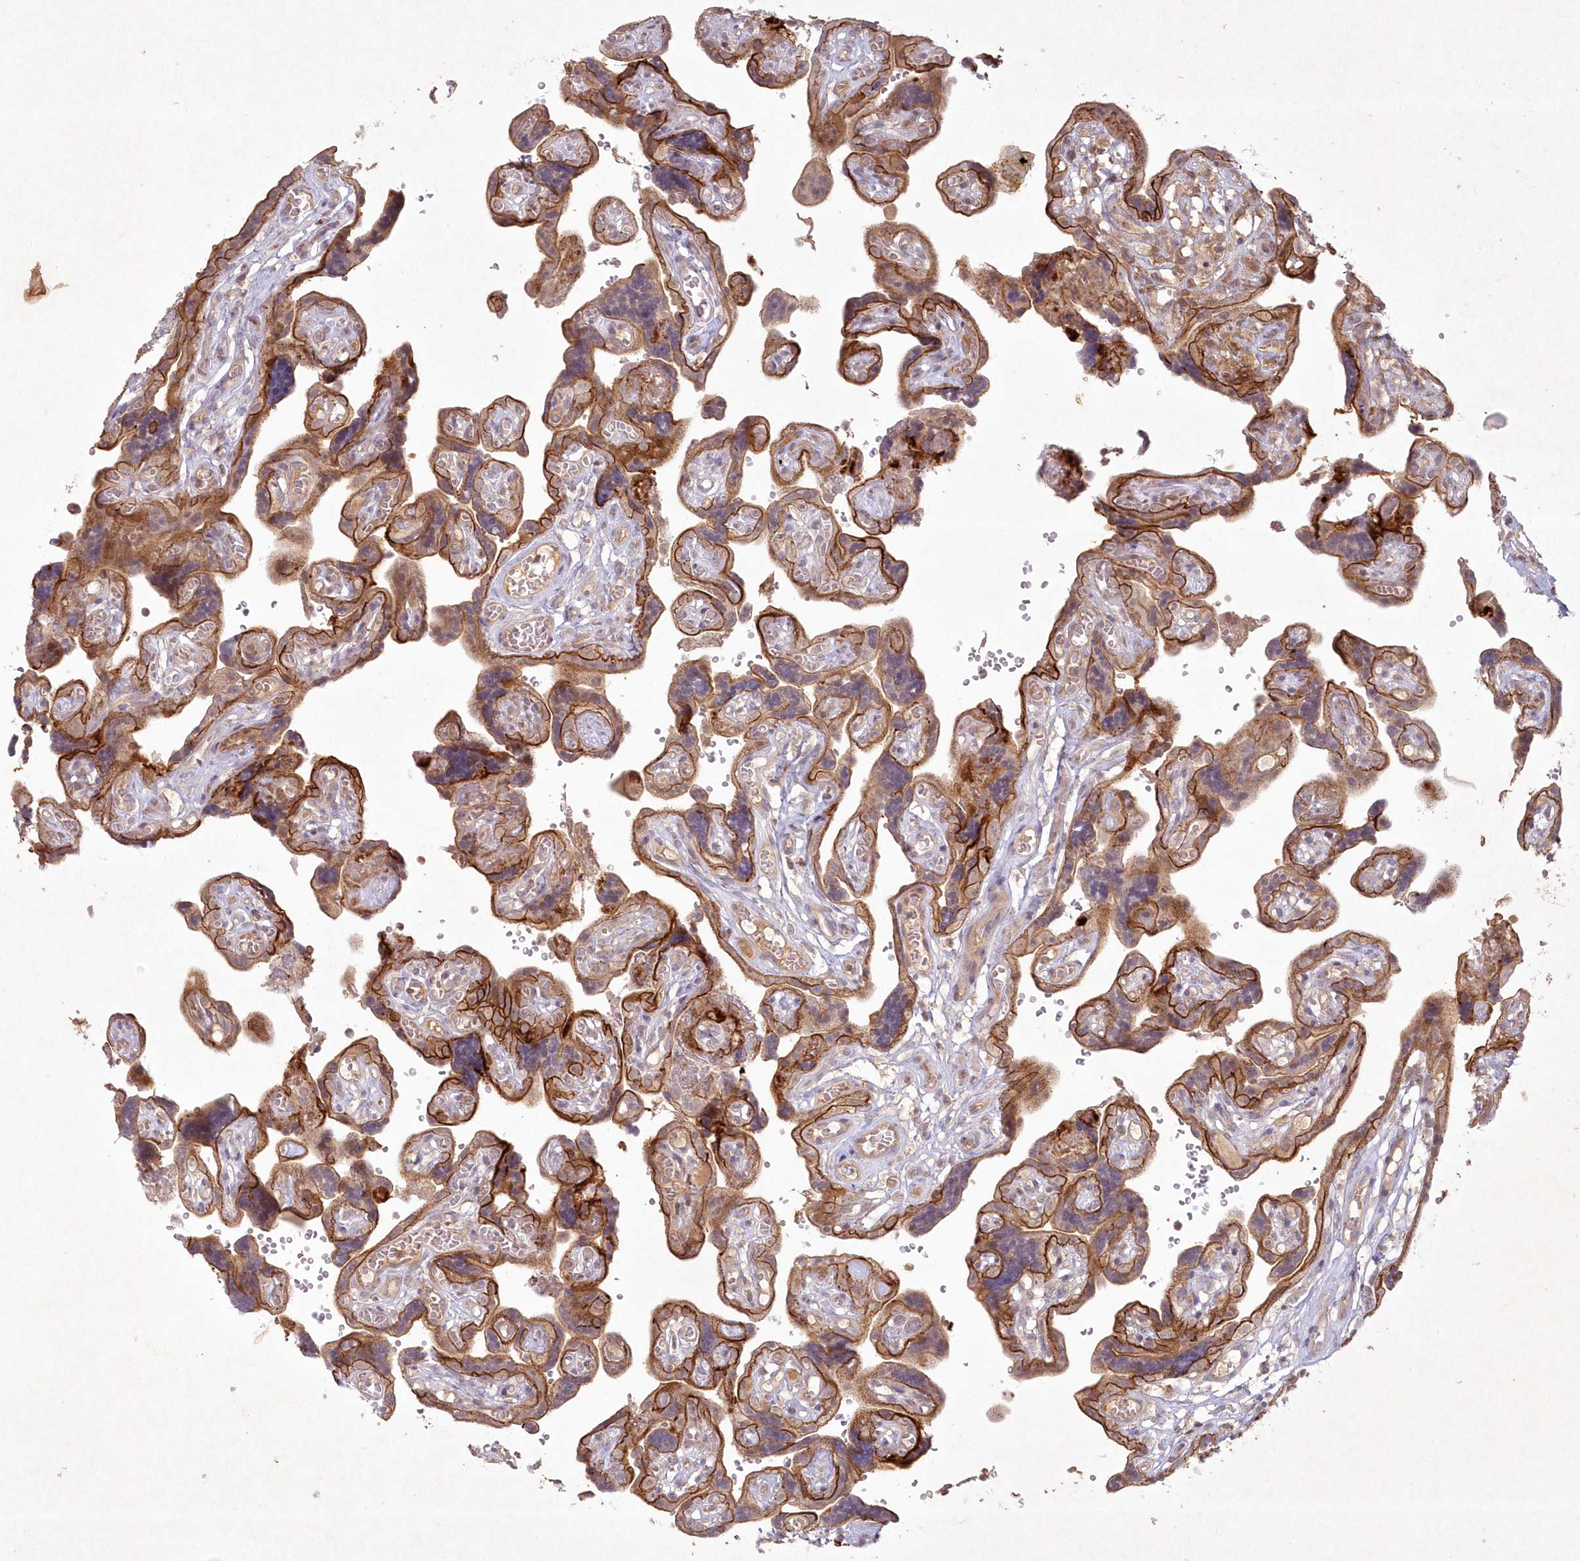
{"staining": {"intensity": "moderate", "quantity": "25%-75%", "location": "cytoplasmic/membranous"}, "tissue": "placenta", "cell_type": "Decidual cells", "image_type": "normal", "snomed": [{"axis": "morphology", "description": "Normal tissue, NOS"}, {"axis": "topography", "description": "Placenta"}], "caption": "High-magnification brightfield microscopy of unremarkable placenta stained with DAB (3,3'-diaminobenzidine) (brown) and counterstained with hematoxylin (blue). decidual cells exhibit moderate cytoplasmic/membranous expression is seen in approximately25%-75% of cells.", "gene": "TOGARAM2", "patient": {"sex": "female", "age": 30}}